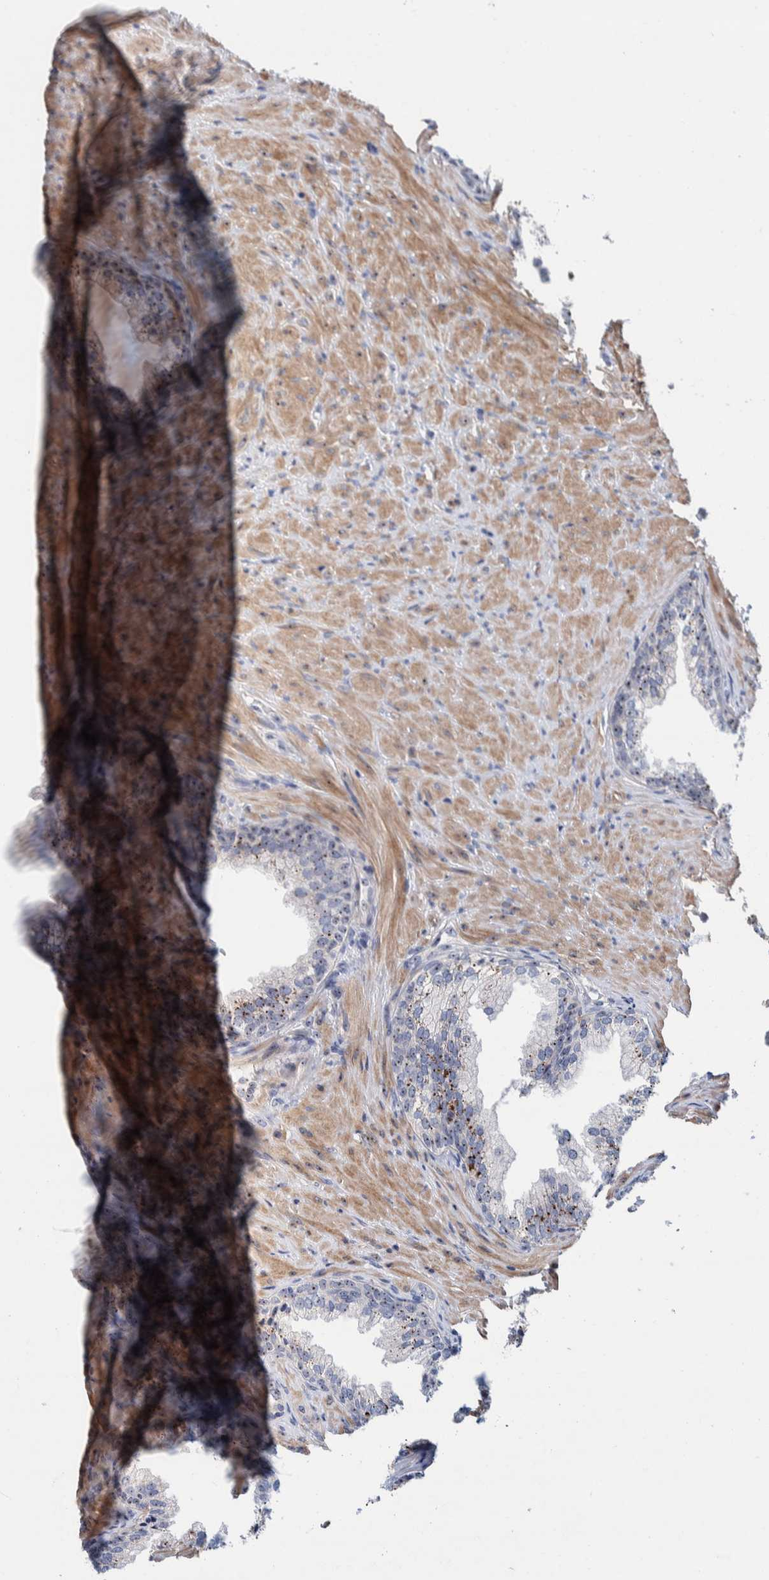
{"staining": {"intensity": "moderate", "quantity": ">75%", "location": "nuclear"}, "tissue": "prostate", "cell_type": "Glandular cells", "image_type": "normal", "snomed": [{"axis": "morphology", "description": "Normal tissue, NOS"}, {"axis": "topography", "description": "Prostate"}], "caption": "Immunohistochemistry (IHC) photomicrograph of normal prostate stained for a protein (brown), which demonstrates medium levels of moderate nuclear staining in about >75% of glandular cells.", "gene": "NOL11", "patient": {"sex": "male", "age": 76}}